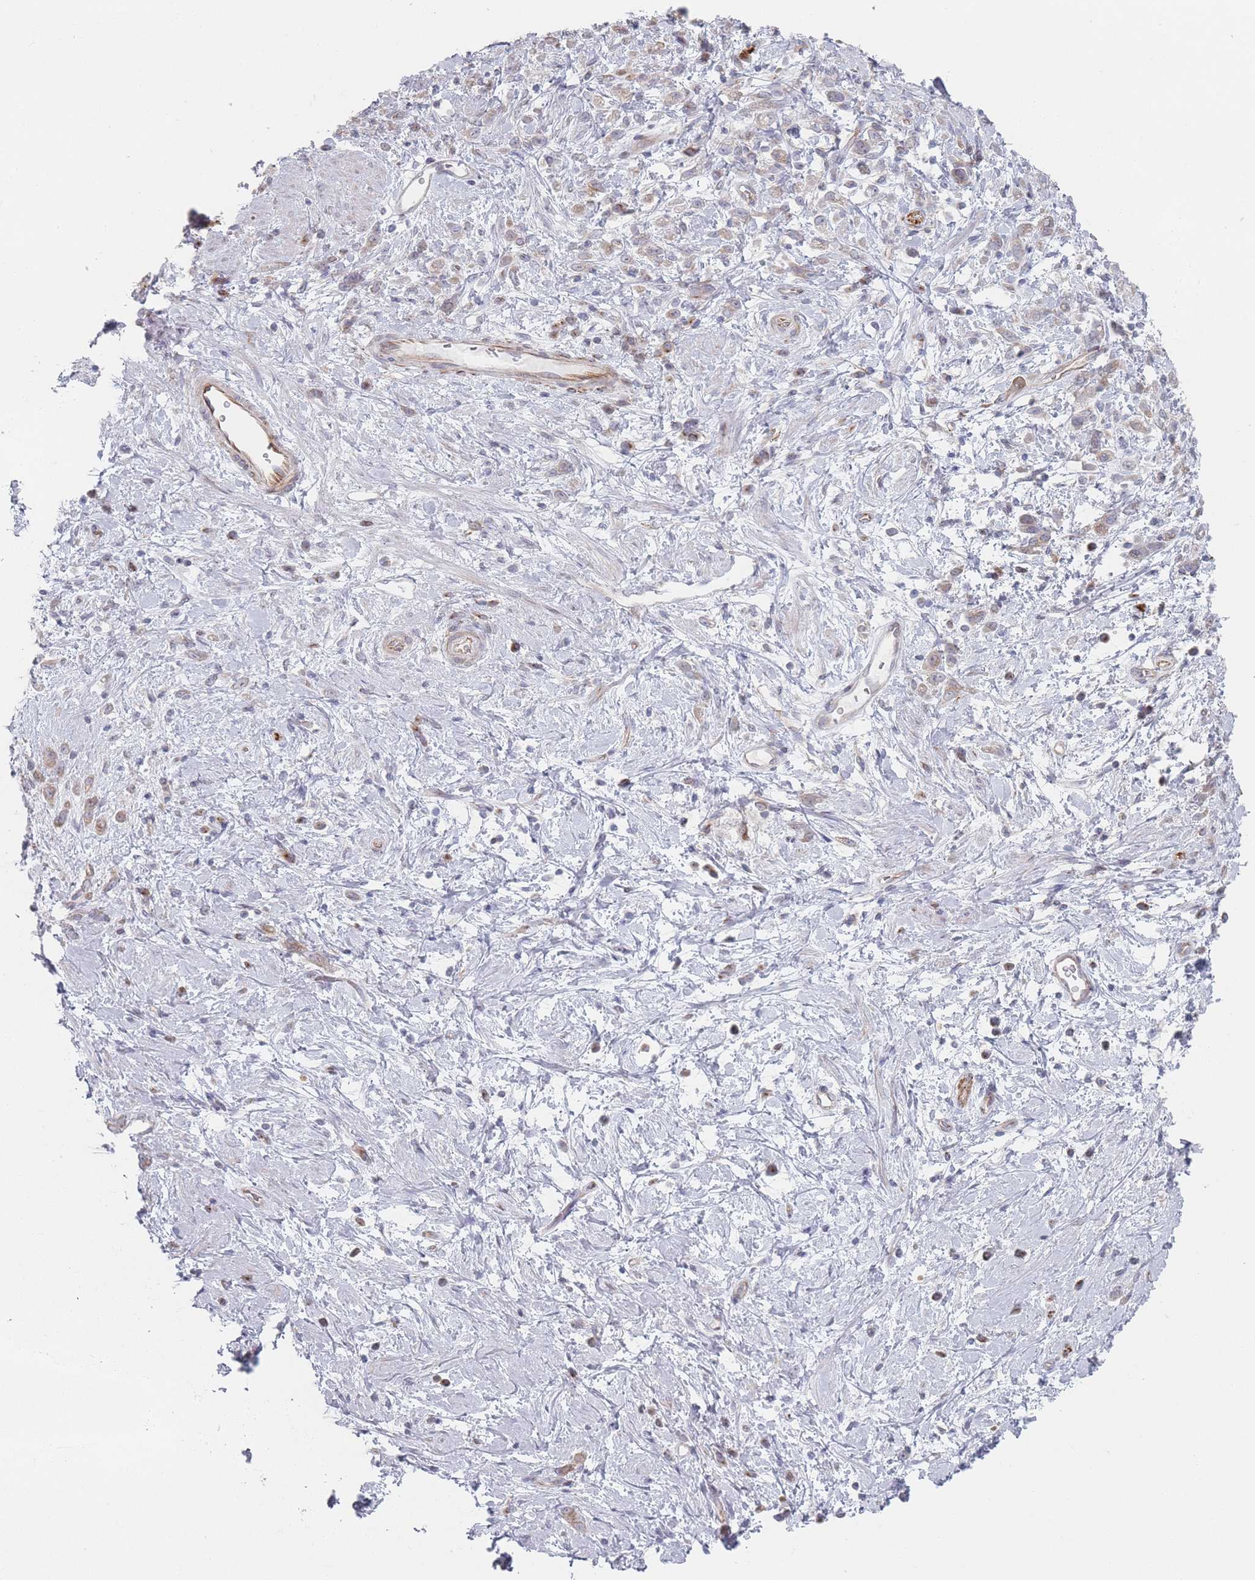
{"staining": {"intensity": "weak", "quantity": "25%-75%", "location": "cytoplasmic/membranous"}, "tissue": "stomach cancer", "cell_type": "Tumor cells", "image_type": "cancer", "snomed": [{"axis": "morphology", "description": "Adenocarcinoma, NOS"}, {"axis": "topography", "description": "Stomach"}], "caption": "A low amount of weak cytoplasmic/membranous positivity is identified in approximately 25%-75% of tumor cells in stomach cancer (adenocarcinoma) tissue.", "gene": "RNF4", "patient": {"sex": "female", "age": 60}}